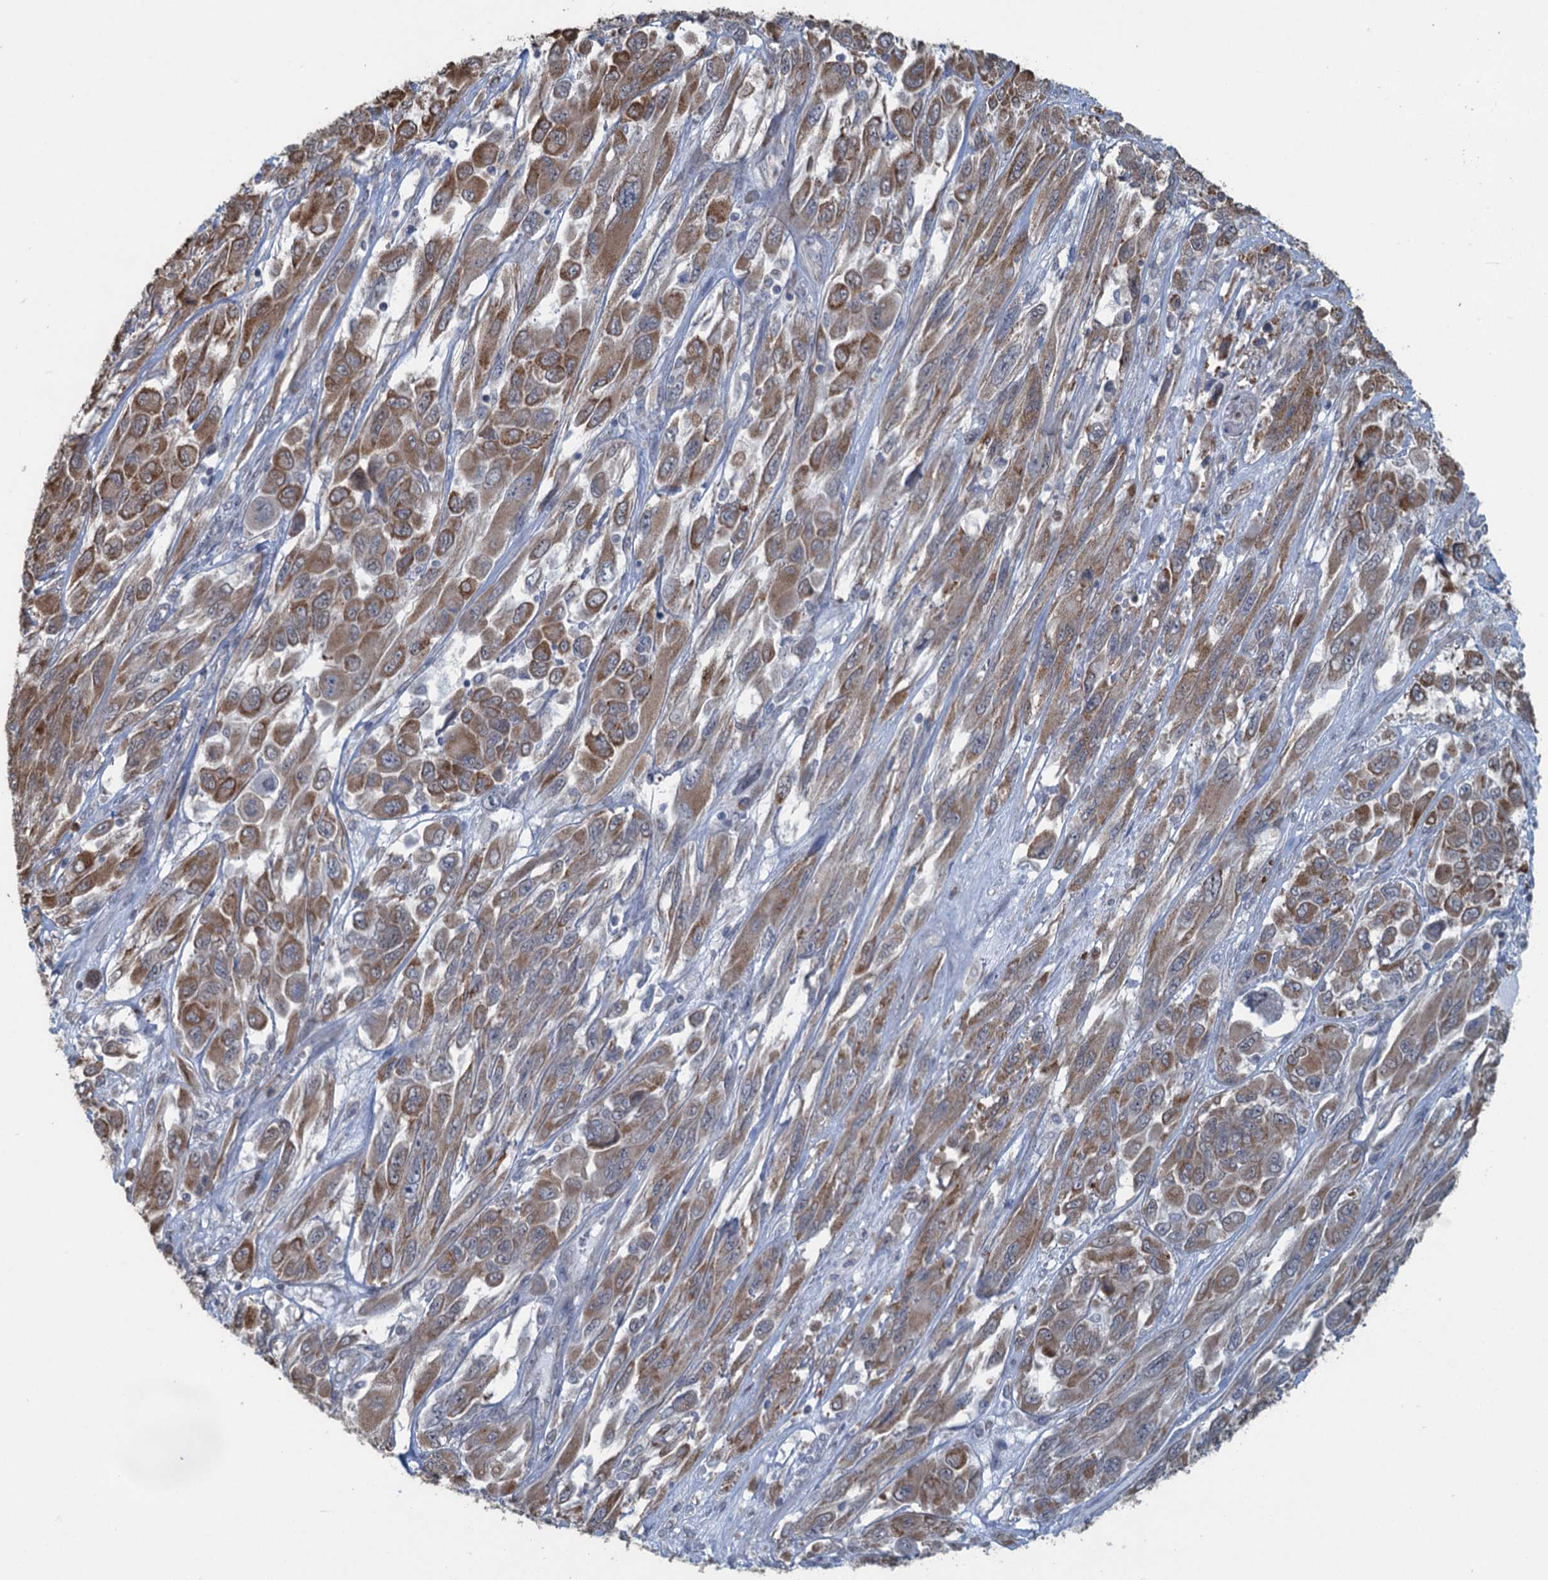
{"staining": {"intensity": "moderate", "quantity": ">75%", "location": "cytoplasmic/membranous"}, "tissue": "melanoma", "cell_type": "Tumor cells", "image_type": "cancer", "snomed": [{"axis": "morphology", "description": "Malignant melanoma, NOS"}, {"axis": "topography", "description": "Skin"}], "caption": "Immunohistochemical staining of malignant melanoma shows medium levels of moderate cytoplasmic/membranous expression in approximately >75% of tumor cells.", "gene": "TEX35", "patient": {"sex": "female", "age": 91}}